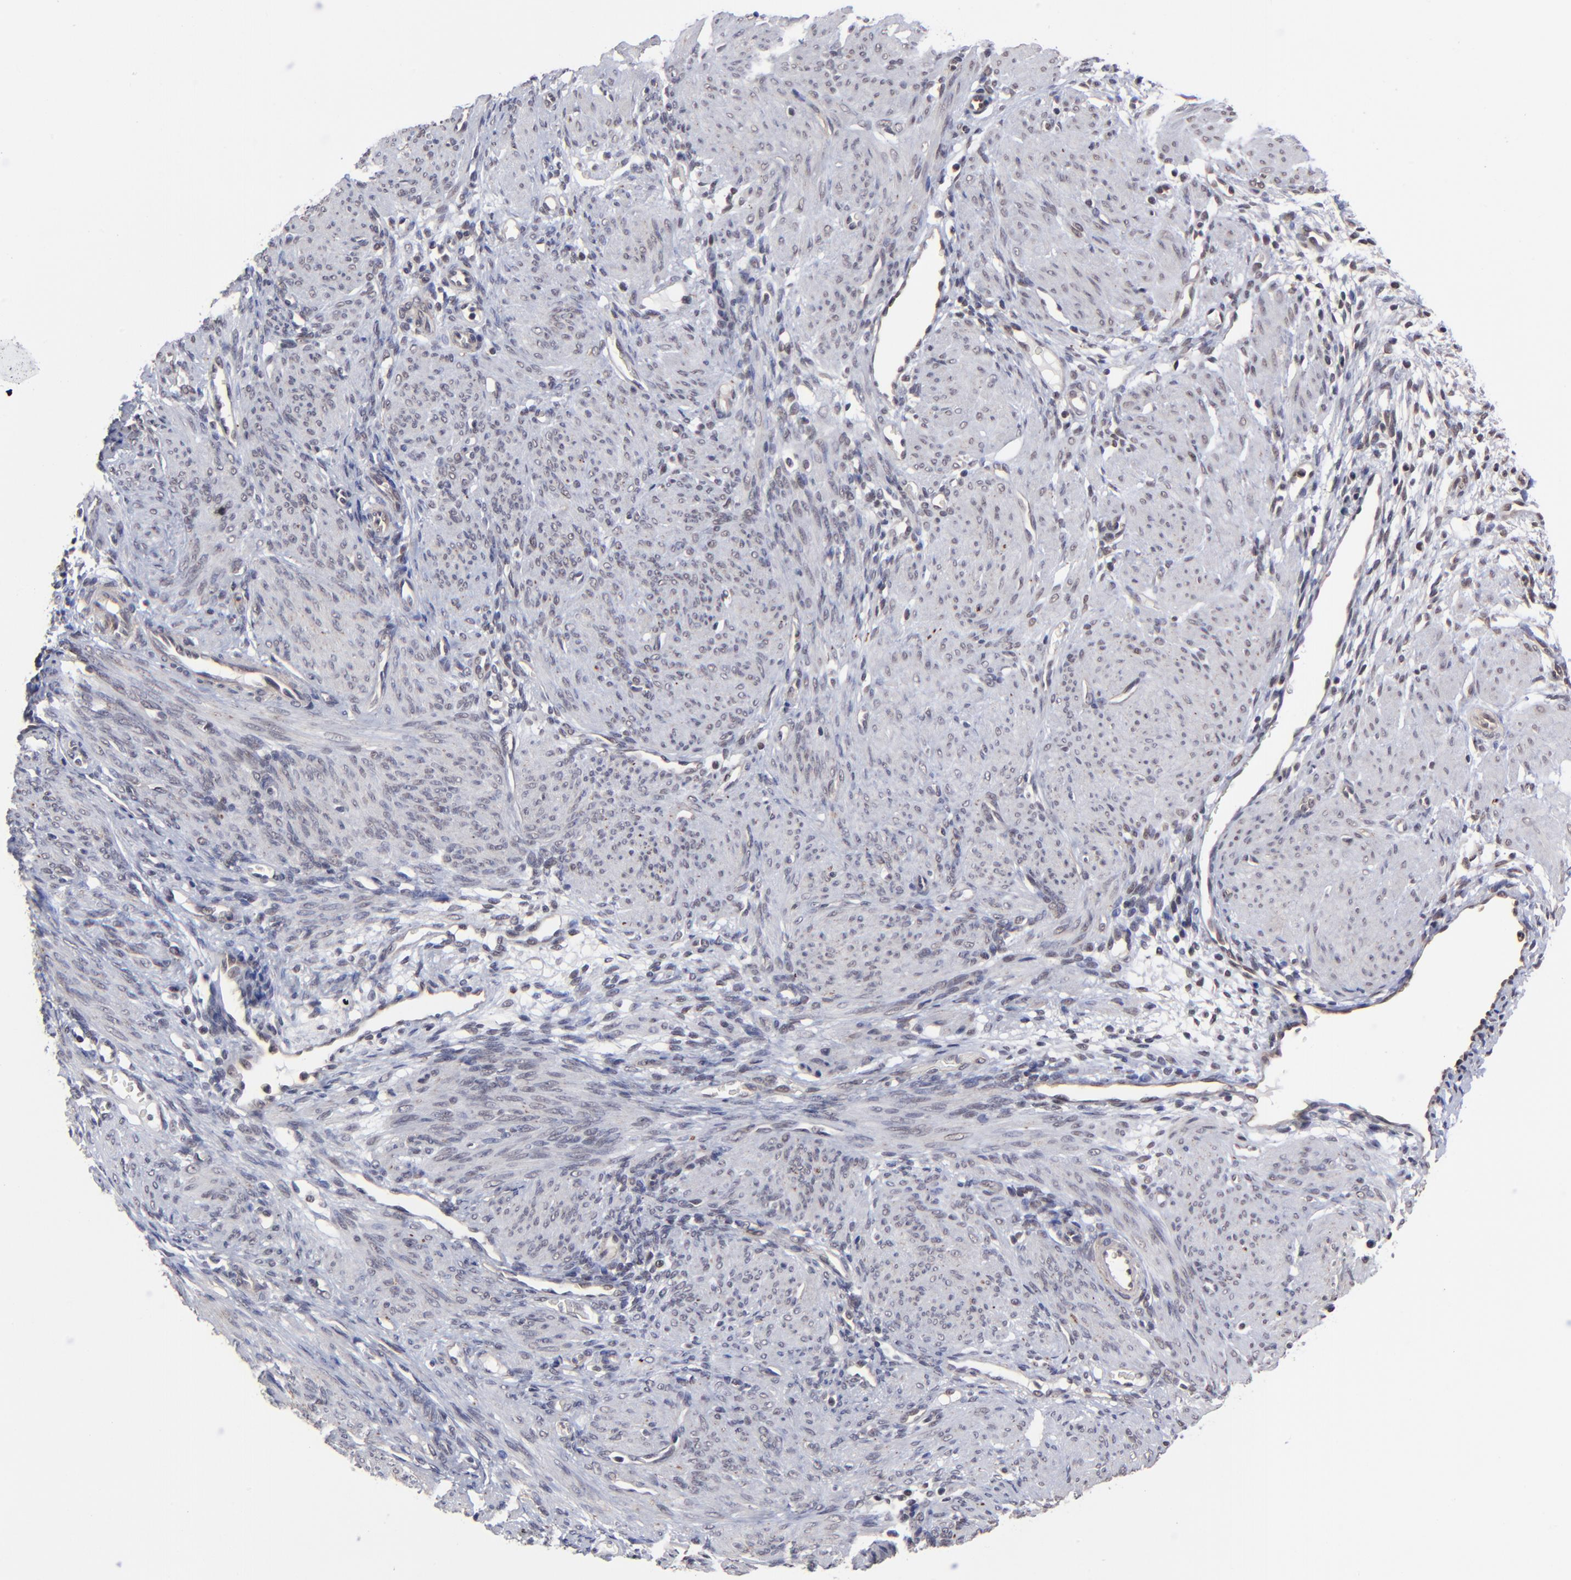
{"staining": {"intensity": "weak", "quantity": "<25%", "location": "nuclear"}, "tissue": "endometrium", "cell_type": "Cells in endometrial stroma", "image_type": "normal", "snomed": [{"axis": "morphology", "description": "Normal tissue, NOS"}, {"axis": "topography", "description": "Endometrium"}], "caption": "The immunohistochemistry micrograph has no significant staining in cells in endometrial stroma of endometrium.", "gene": "ZNF419", "patient": {"sex": "female", "age": 72}}